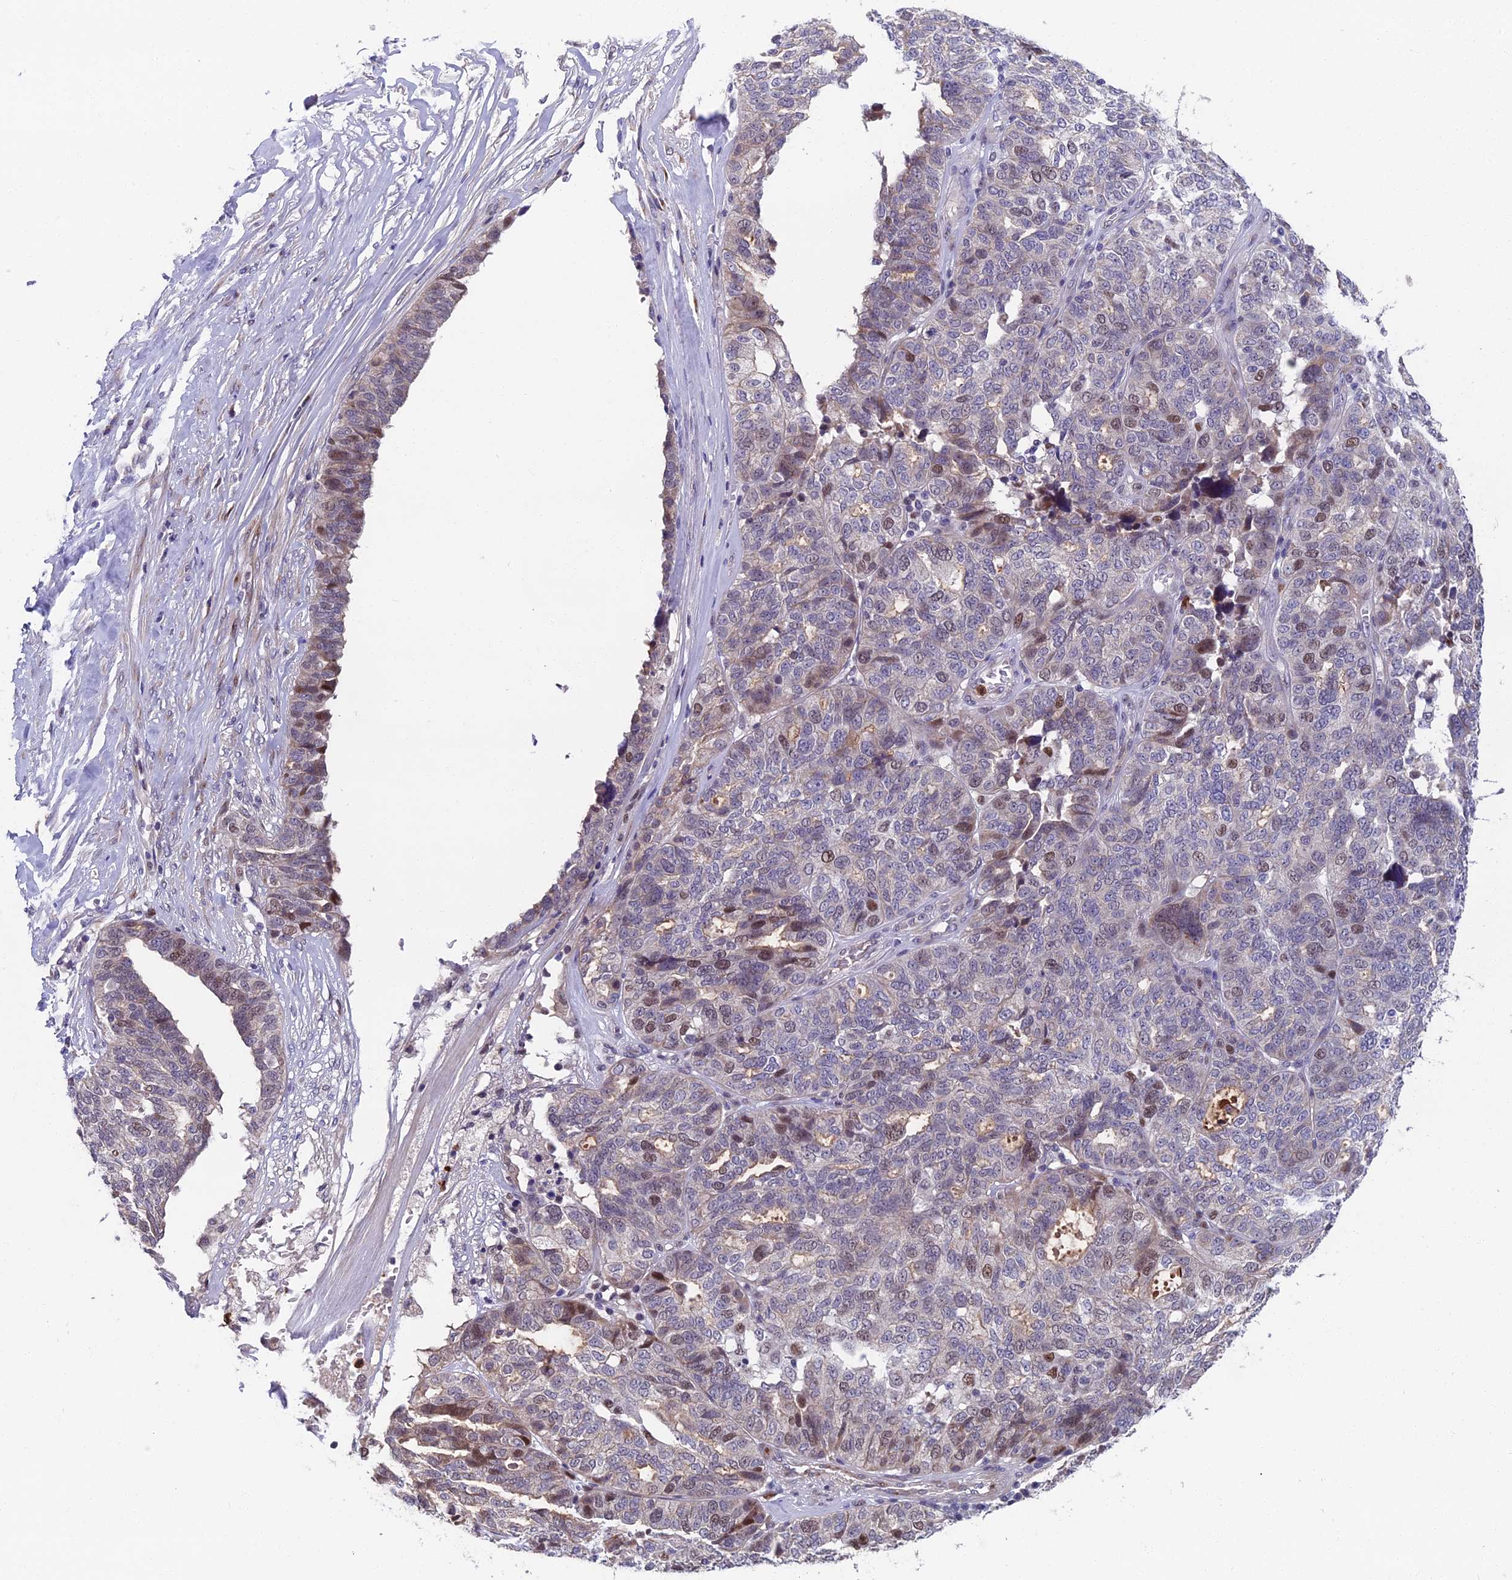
{"staining": {"intensity": "weak", "quantity": "<25%", "location": "nuclear"}, "tissue": "ovarian cancer", "cell_type": "Tumor cells", "image_type": "cancer", "snomed": [{"axis": "morphology", "description": "Cystadenocarcinoma, serous, NOS"}, {"axis": "topography", "description": "Ovary"}], "caption": "An image of ovarian cancer stained for a protein reveals no brown staining in tumor cells. Brightfield microscopy of immunohistochemistry (IHC) stained with DAB (3,3'-diaminobenzidine) (brown) and hematoxylin (blue), captured at high magnification.", "gene": "LIG1", "patient": {"sex": "female", "age": 59}}